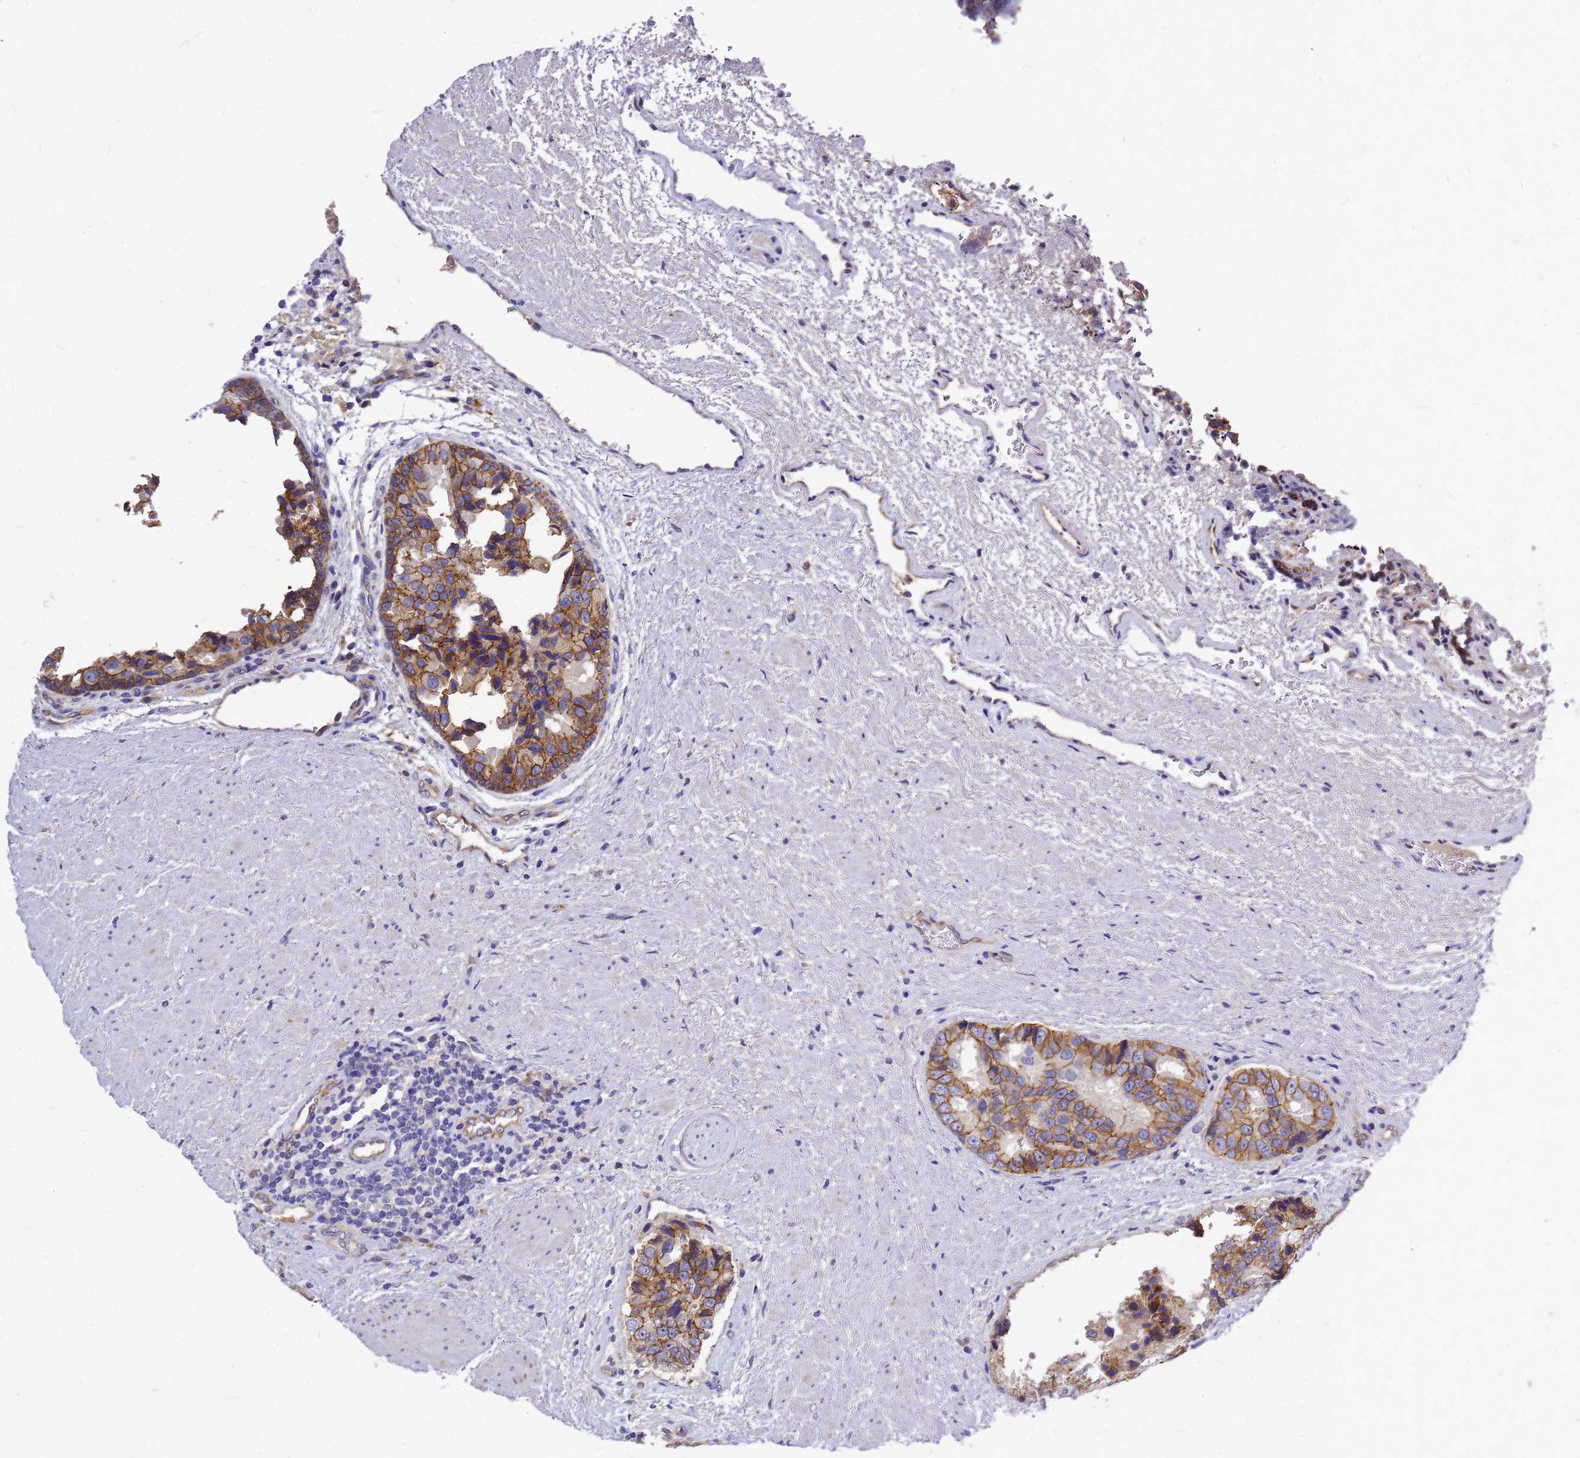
{"staining": {"intensity": "moderate", "quantity": ">75%", "location": "cytoplasmic/membranous"}, "tissue": "prostate cancer", "cell_type": "Tumor cells", "image_type": "cancer", "snomed": [{"axis": "morphology", "description": "Adenocarcinoma, High grade"}, {"axis": "topography", "description": "Prostate"}], "caption": "Immunohistochemical staining of prostate cancer shows medium levels of moderate cytoplasmic/membranous expression in approximately >75% of tumor cells.", "gene": "FBXW5", "patient": {"sex": "male", "age": 70}}